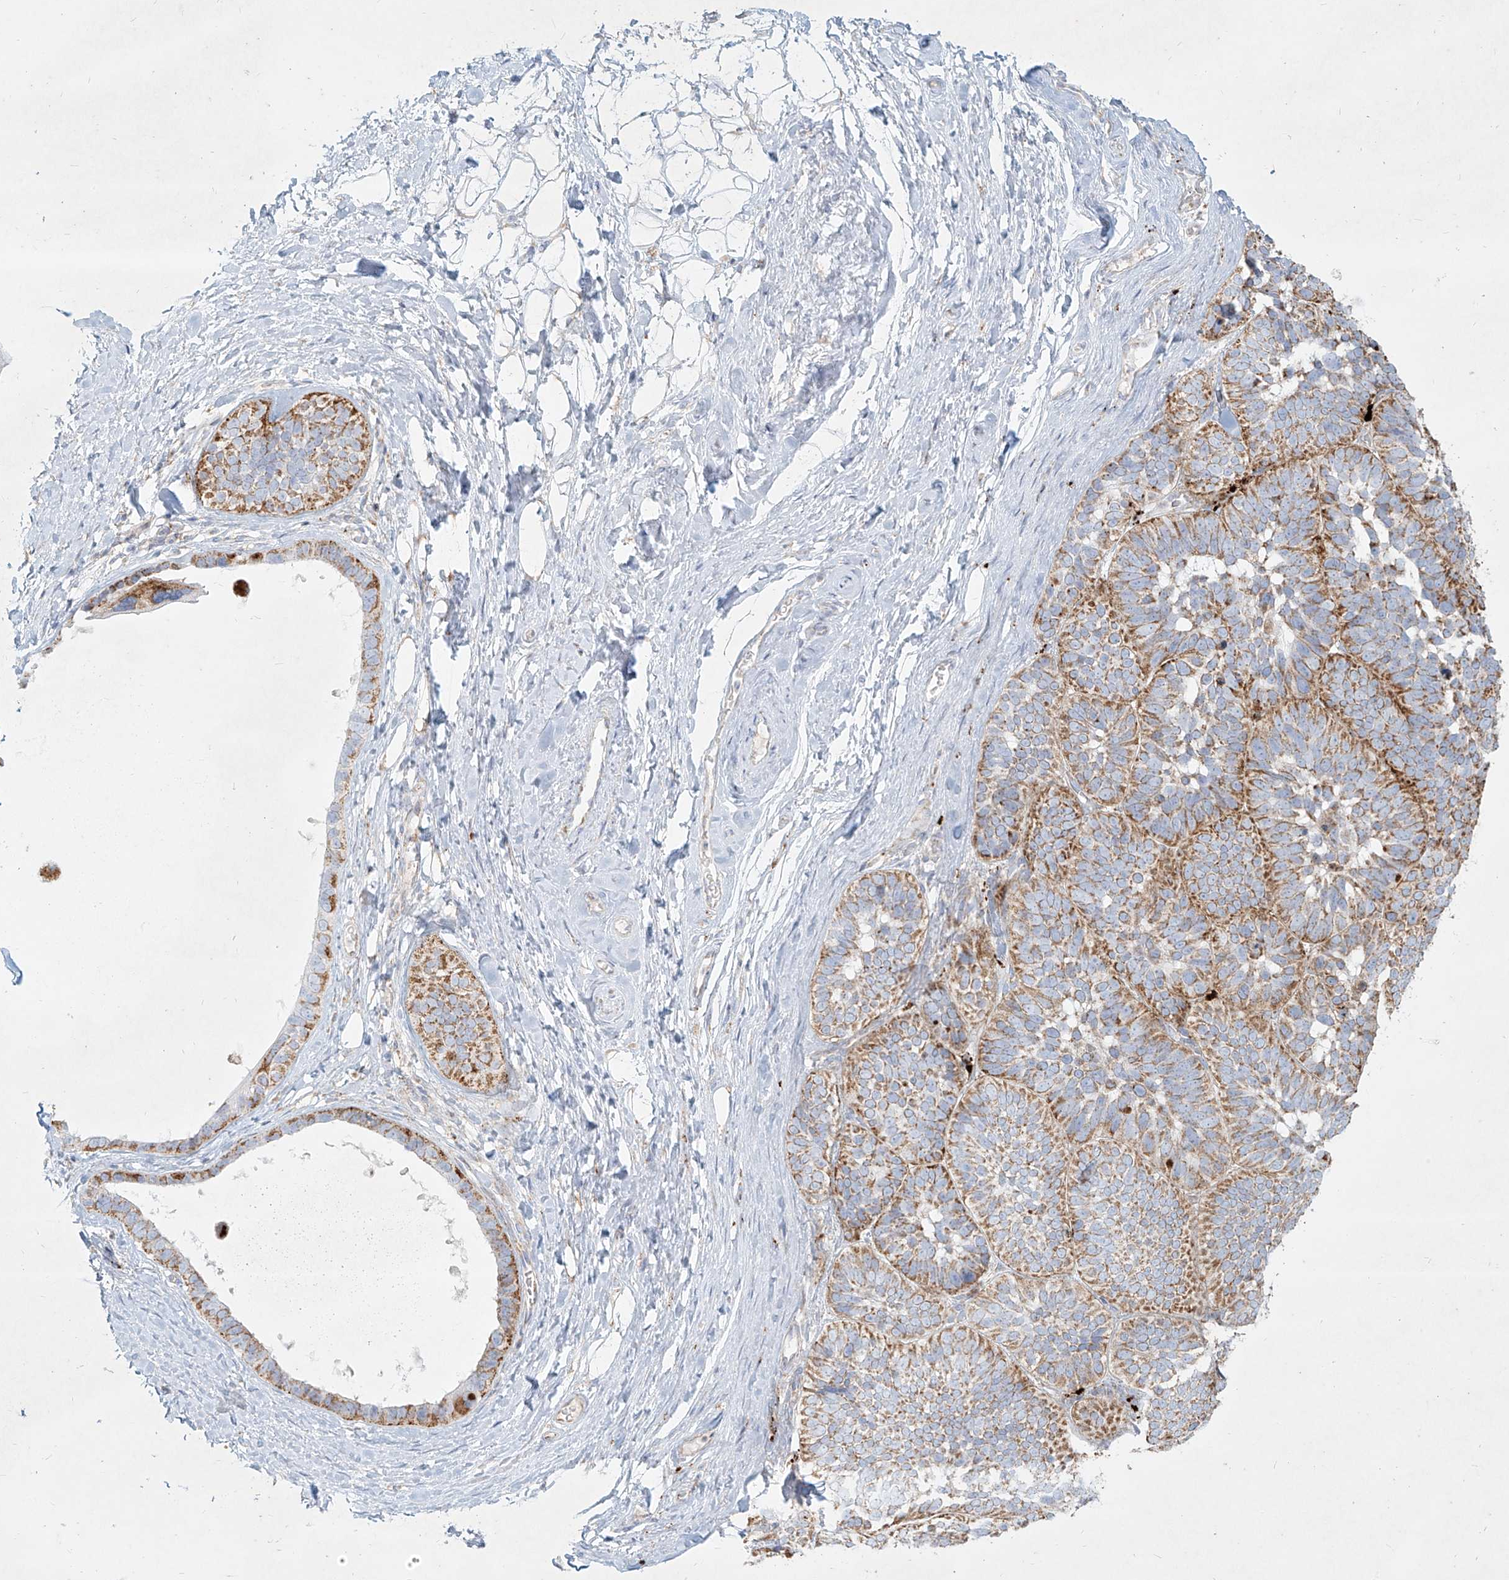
{"staining": {"intensity": "moderate", "quantity": "25%-75%", "location": "cytoplasmic/membranous"}, "tissue": "skin cancer", "cell_type": "Tumor cells", "image_type": "cancer", "snomed": [{"axis": "morphology", "description": "Basal cell carcinoma"}, {"axis": "topography", "description": "Skin"}], "caption": "Brown immunohistochemical staining in skin cancer (basal cell carcinoma) displays moderate cytoplasmic/membranous positivity in approximately 25%-75% of tumor cells.", "gene": "MTX2", "patient": {"sex": "male", "age": 62}}